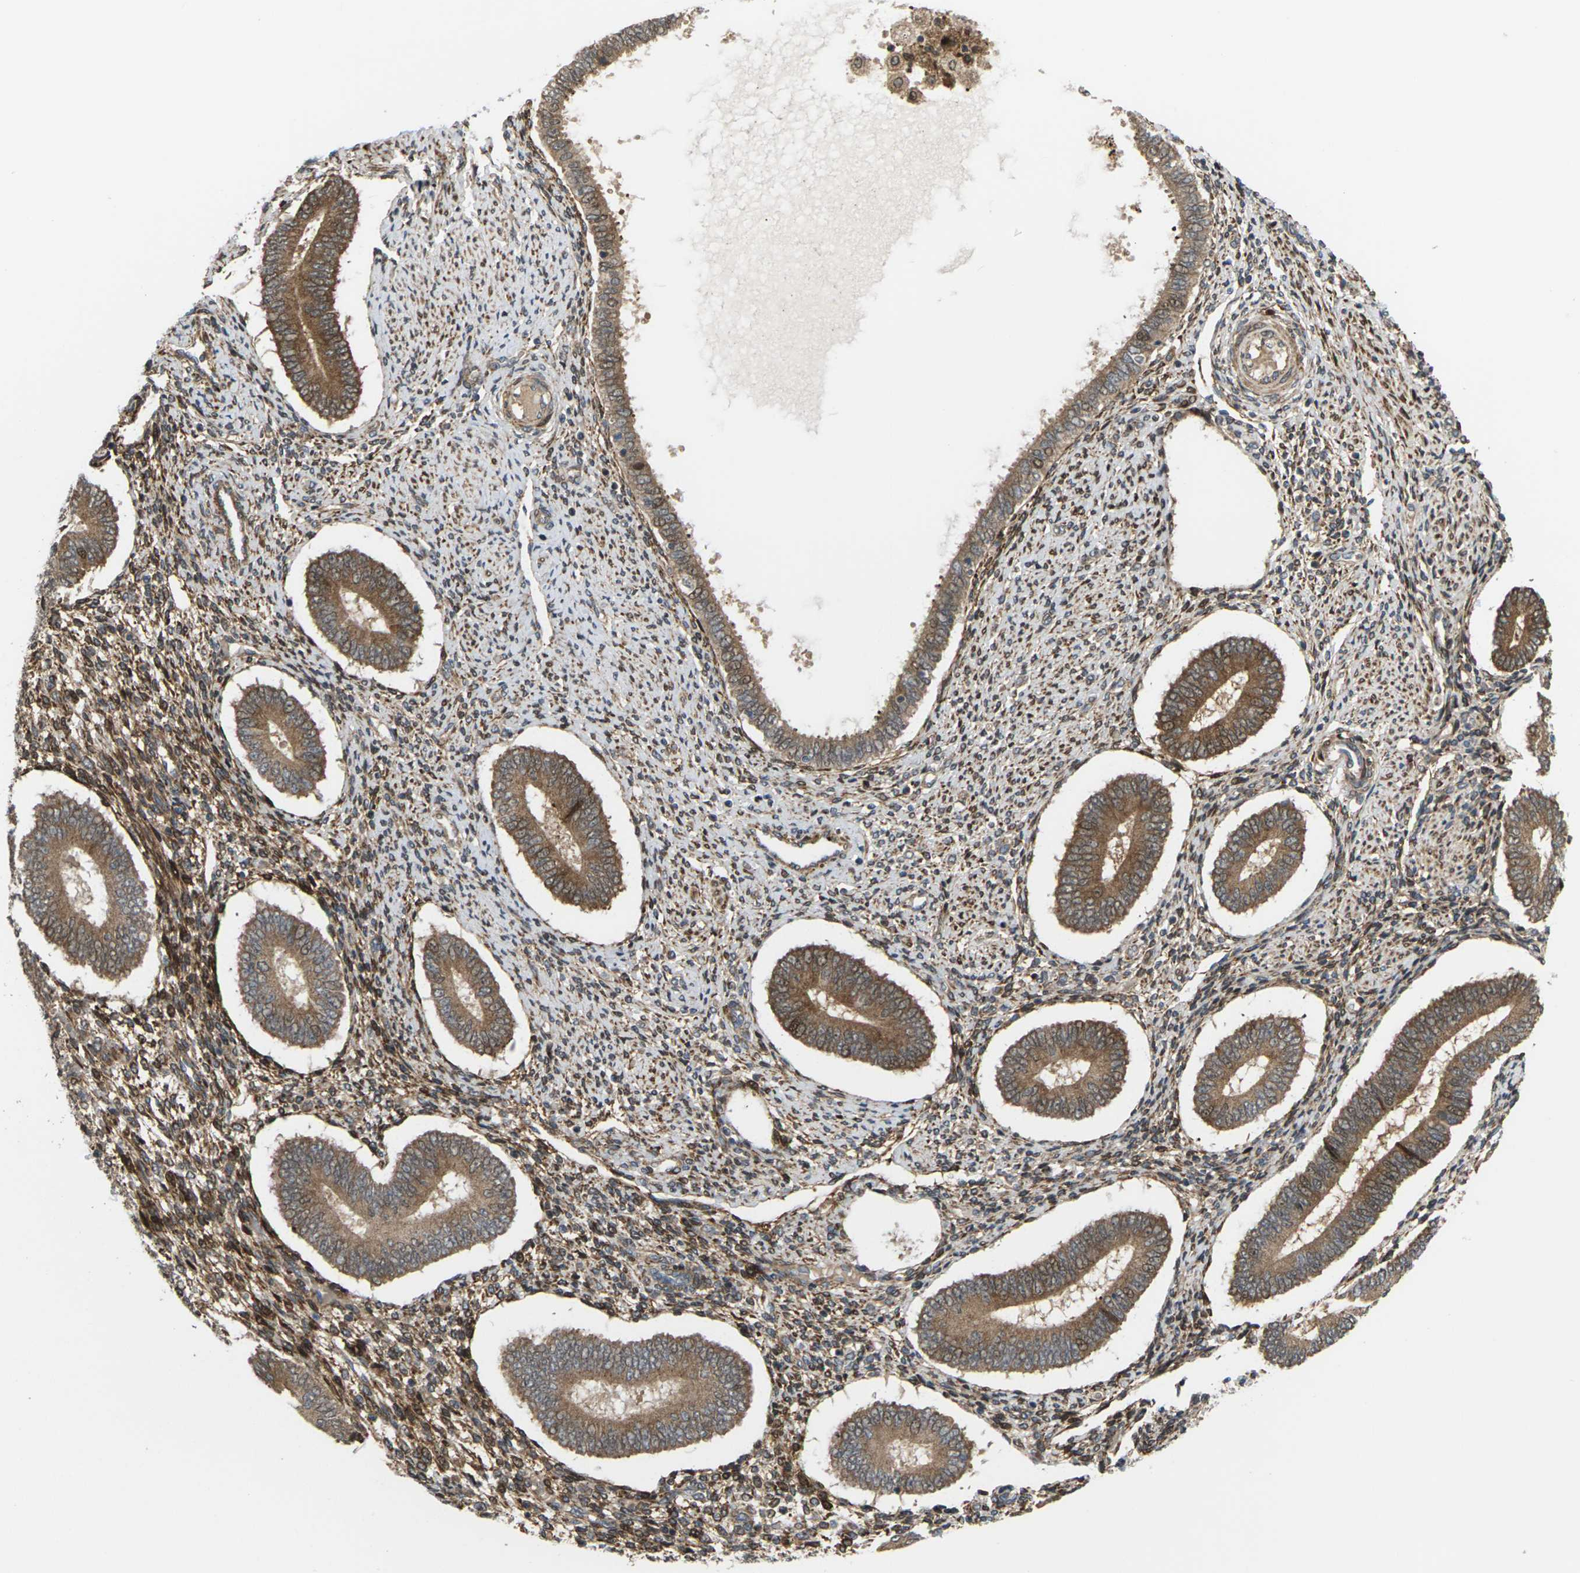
{"staining": {"intensity": "moderate", "quantity": ">75%", "location": "cytoplasmic/membranous,nuclear"}, "tissue": "endometrium", "cell_type": "Cells in endometrial stroma", "image_type": "normal", "snomed": [{"axis": "morphology", "description": "Normal tissue, NOS"}, {"axis": "topography", "description": "Endometrium"}], "caption": "This photomicrograph shows unremarkable endometrium stained with IHC to label a protein in brown. The cytoplasmic/membranous,nuclear of cells in endometrial stroma show moderate positivity for the protein. Nuclei are counter-stained blue.", "gene": "ROBO1", "patient": {"sex": "female", "age": 42}}